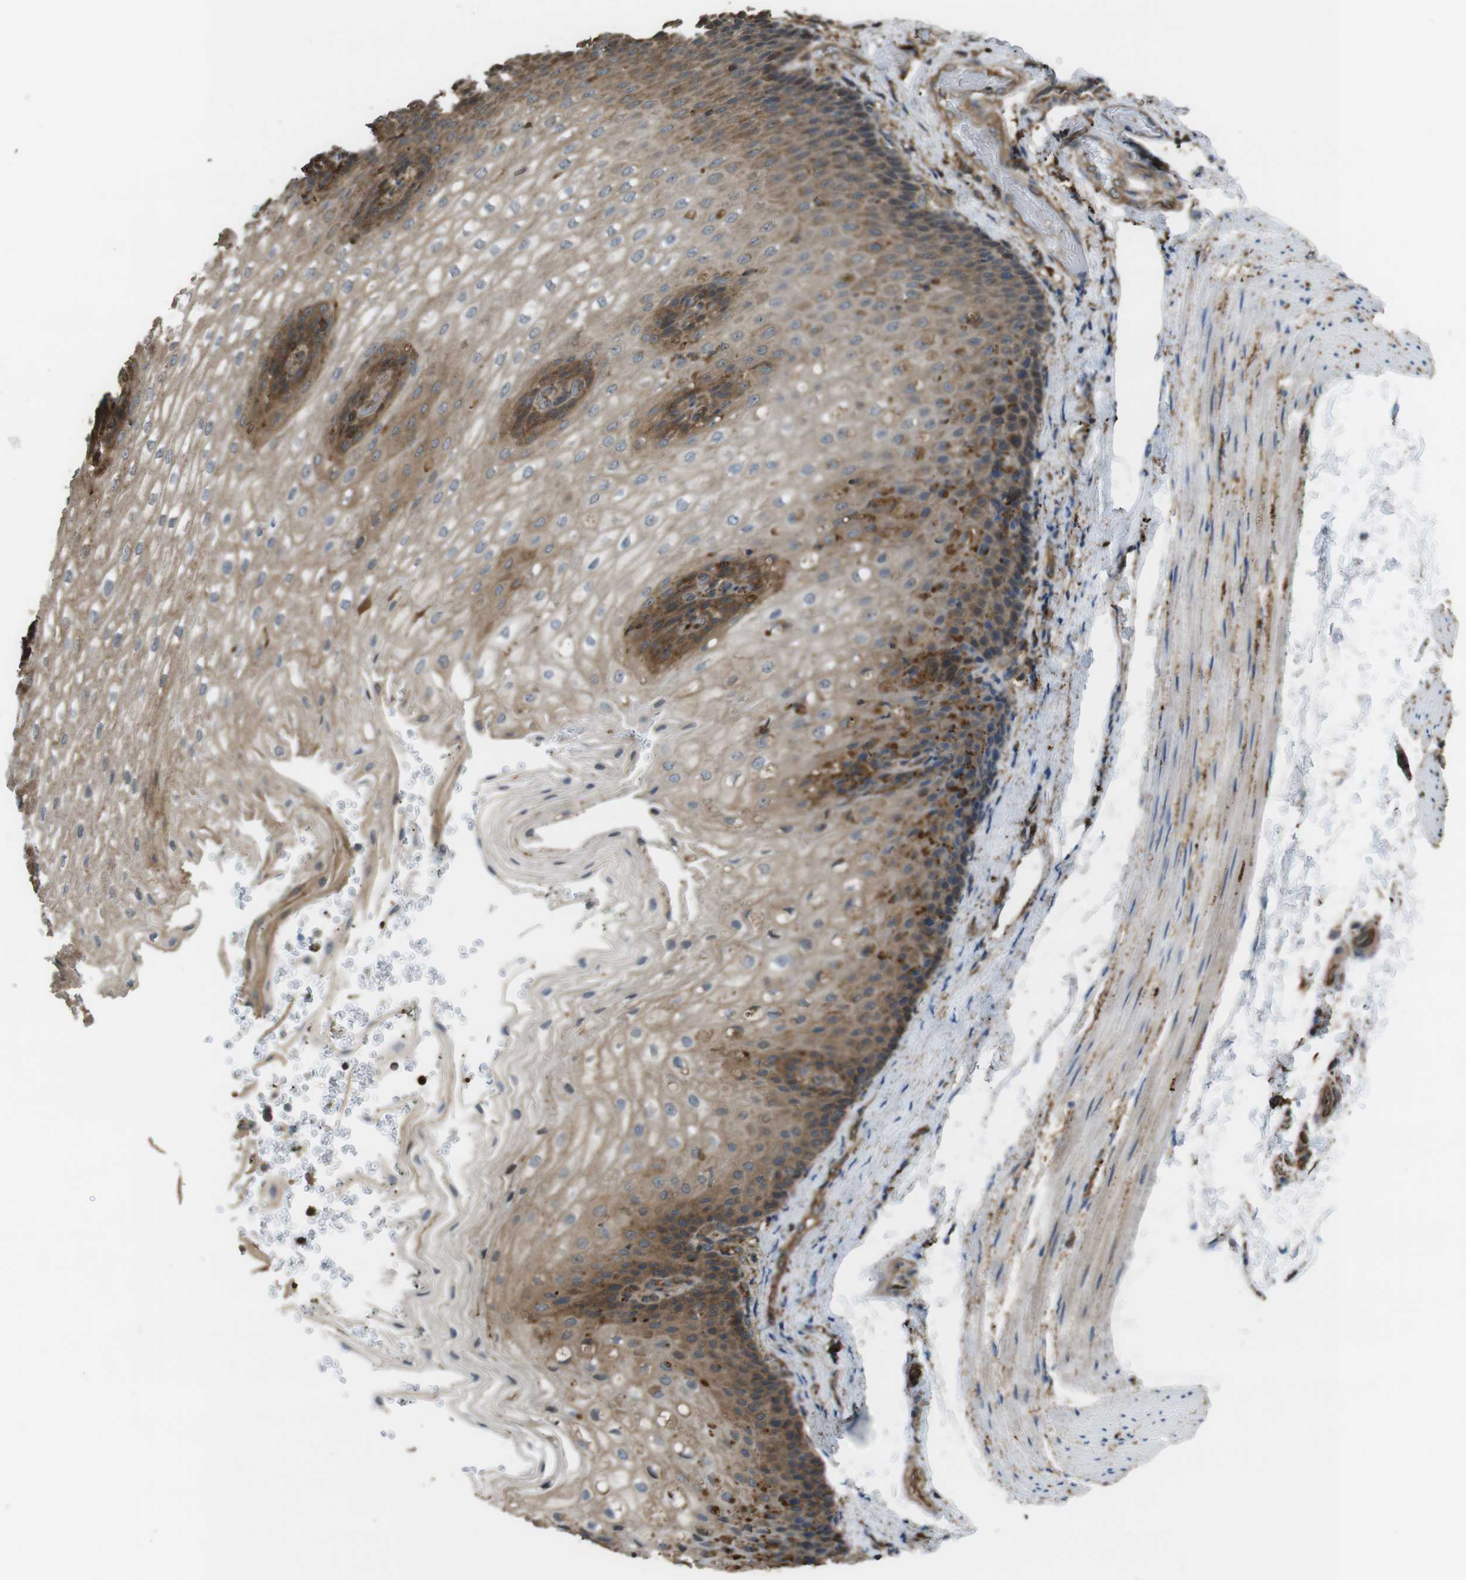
{"staining": {"intensity": "moderate", "quantity": "25%-75%", "location": "cytoplasmic/membranous"}, "tissue": "esophagus", "cell_type": "Squamous epithelial cells", "image_type": "normal", "snomed": [{"axis": "morphology", "description": "Normal tissue, NOS"}, {"axis": "topography", "description": "Esophagus"}], "caption": "DAB immunohistochemical staining of normal human esophagus shows moderate cytoplasmic/membranous protein expression in approximately 25%-75% of squamous epithelial cells.", "gene": "ARHGDIA", "patient": {"sex": "male", "age": 48}}